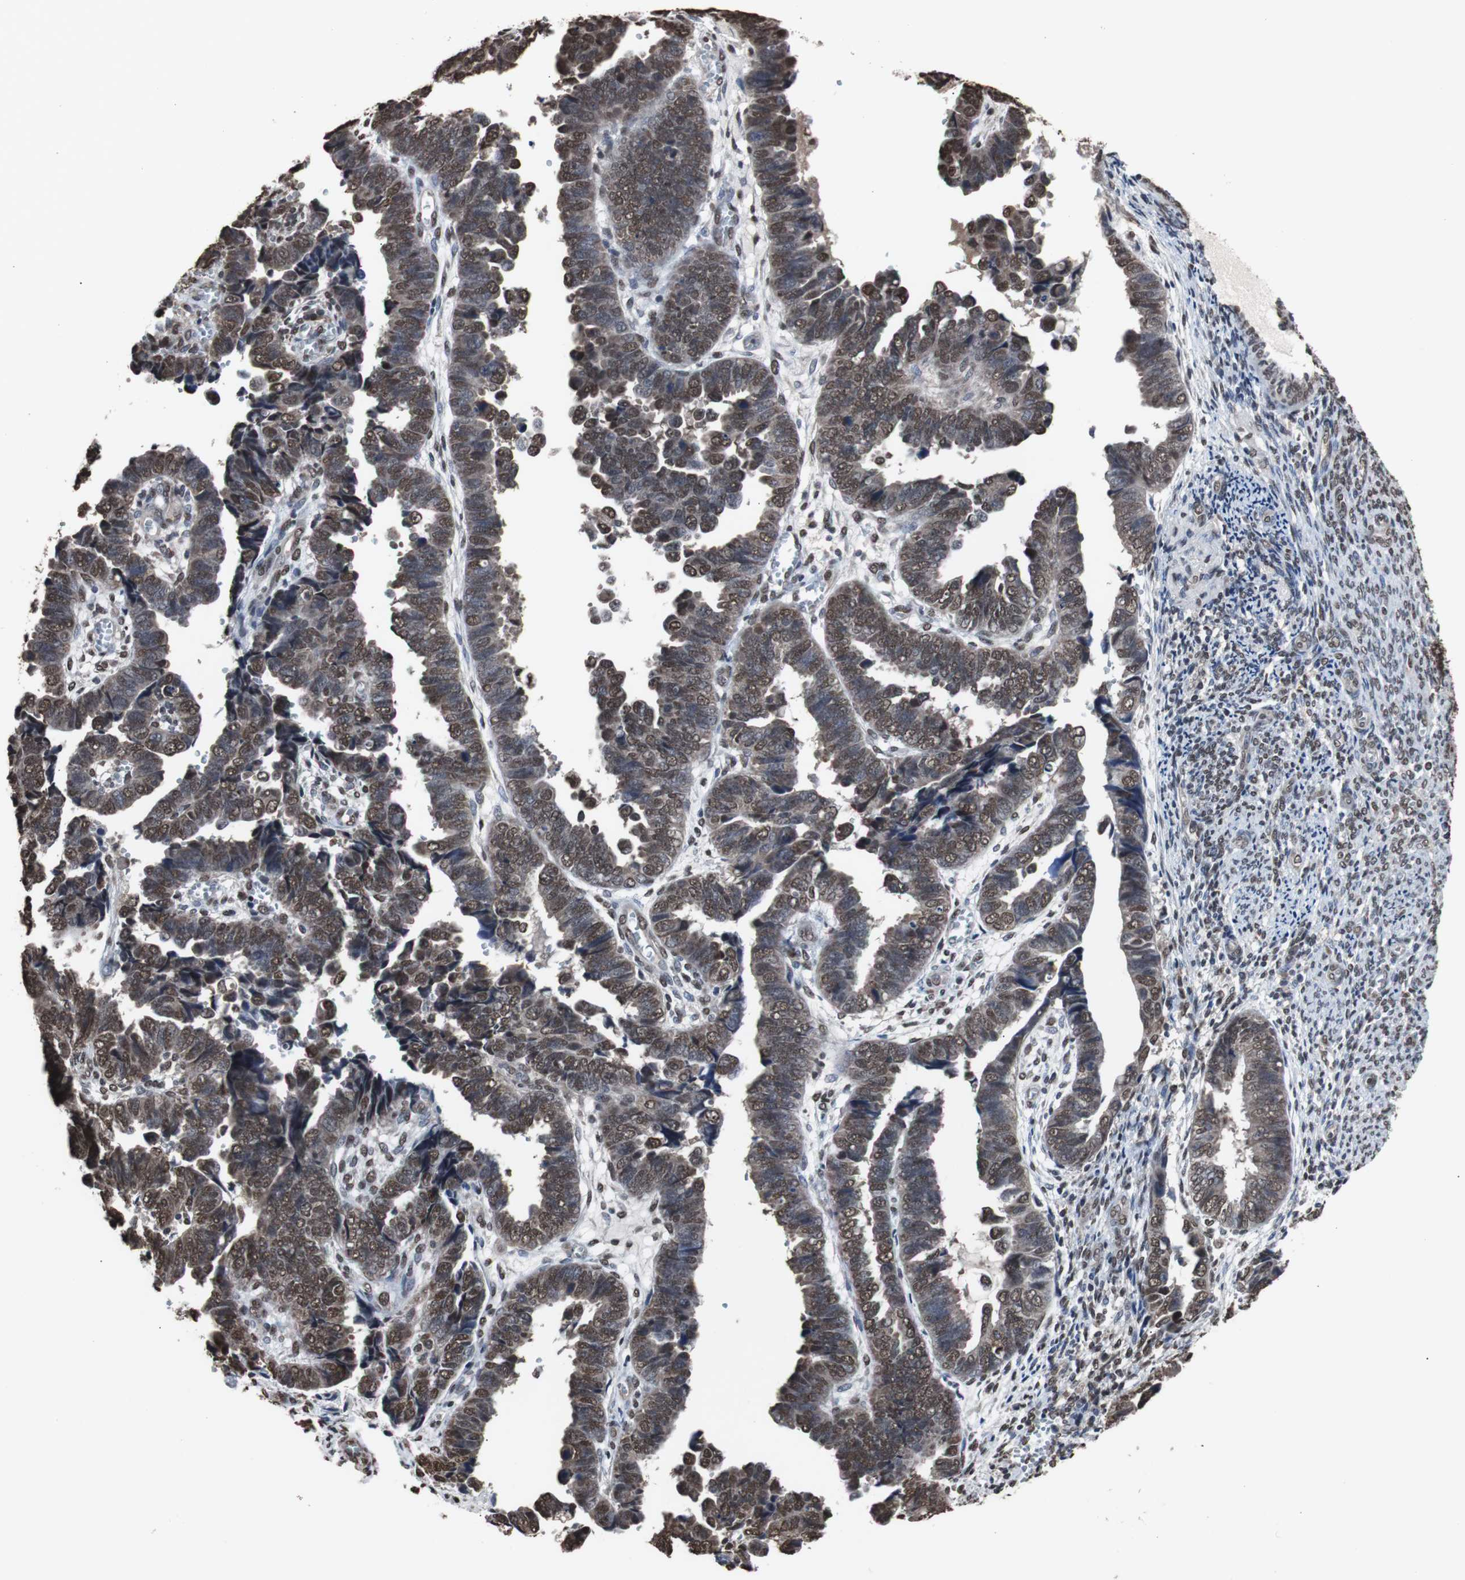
{"staining": {"intensity": "moderate", "quantity": ">75%", "location": "nuclear"}, "tissue": "endometrial cancer", "cell_type": "Tumor cells", "image_type": "cancer", "snomed": [{"axis": "morphology", "description": "Adenocarcinoma, NOS"}, {"axis": "topography", "description": "Endometrium"}], "caption": "Immunohistochemistry image of human adenocarcinoma (endometrial) stained for a protein (brown), which exhibits medium levels of moderate nuclear staining in about >75% of tumor cells.", "gene": "MED27", "patient": {"sex": "female", "age": 75}}